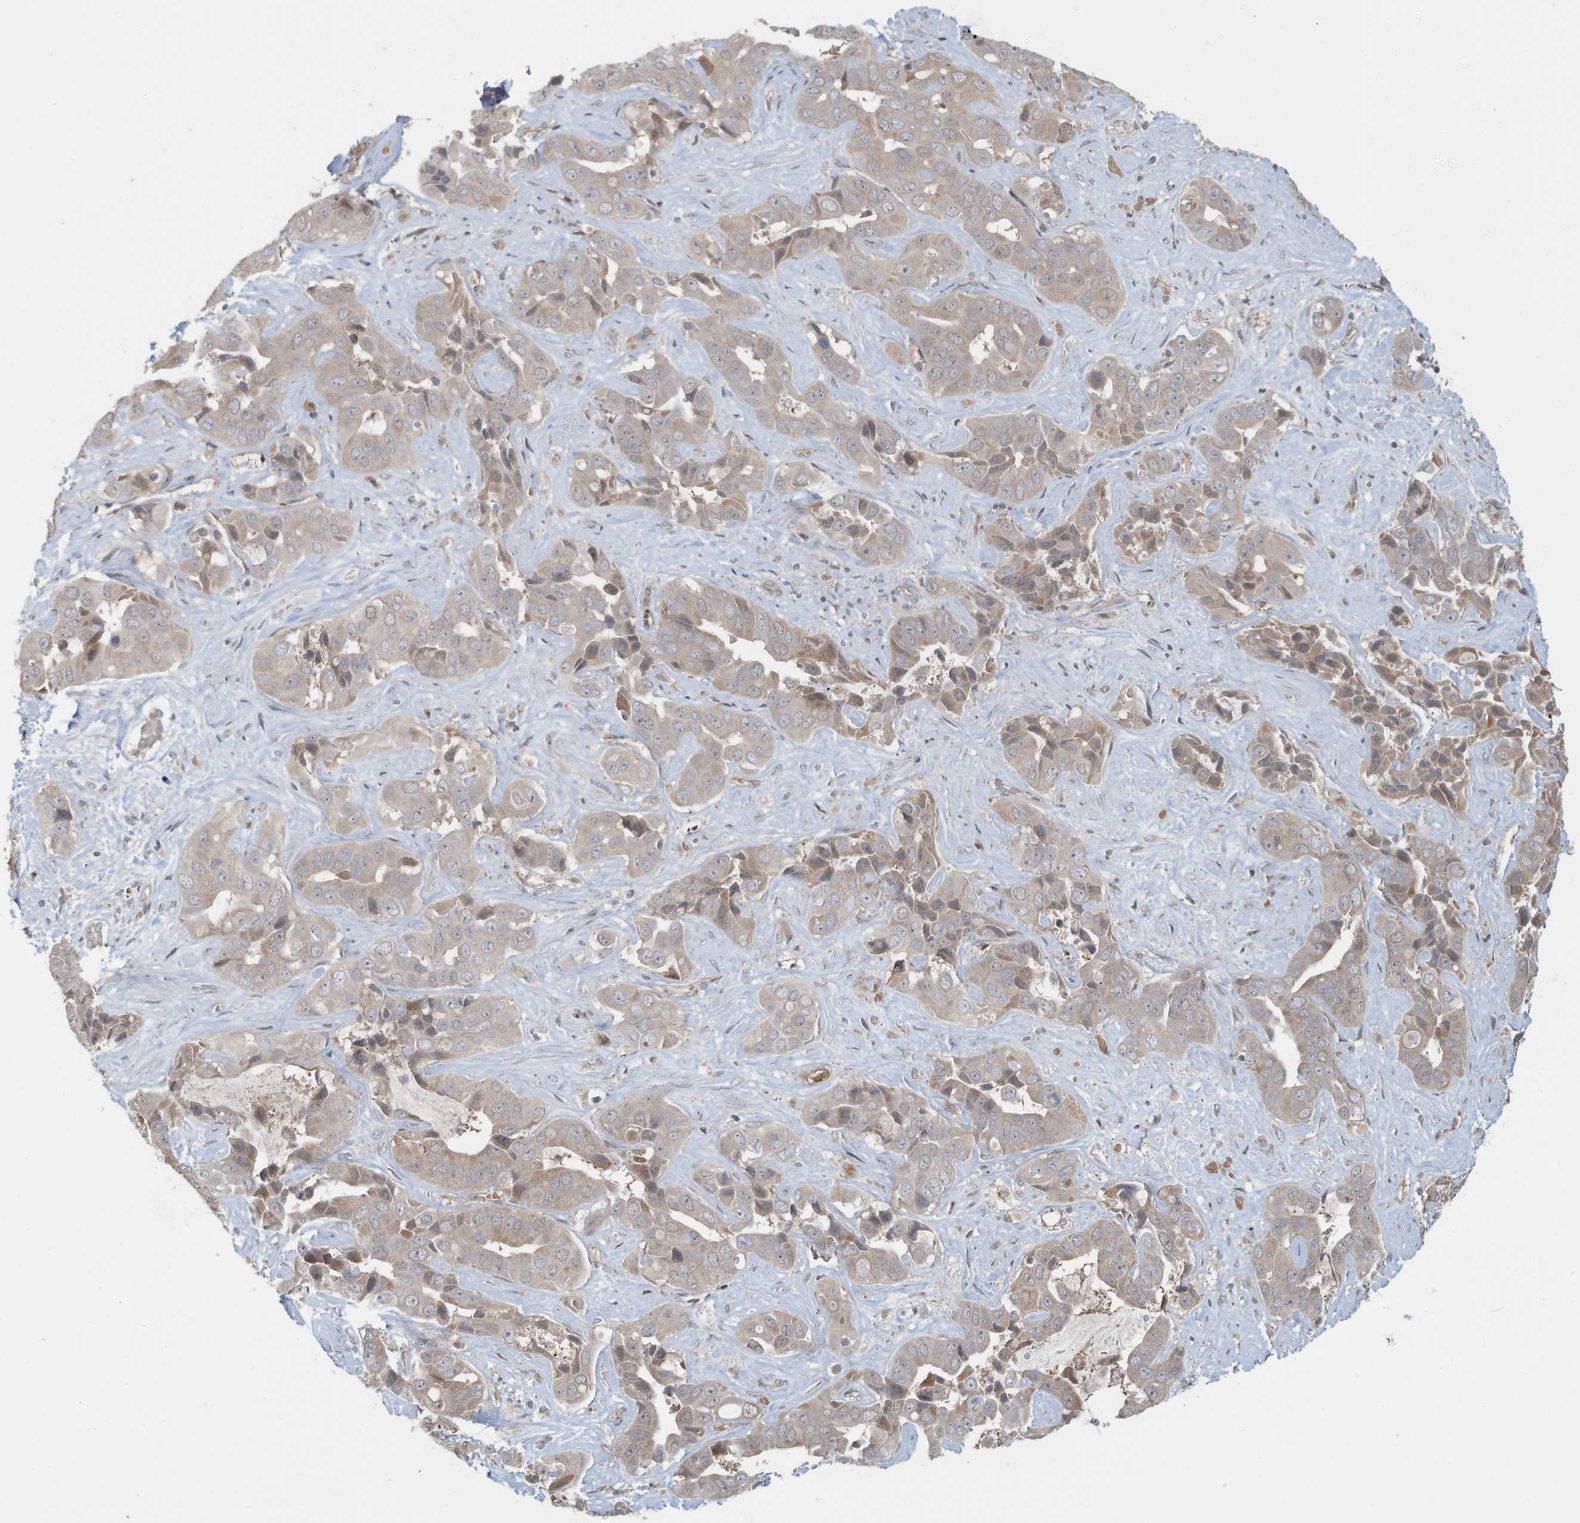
{"staining": {"intensity": "weak", "quantity": ">75%", "location": "cytoplasmic/membranous"}, "tissue": "liver cancer", "cell_type": "Tumor cells", "image_type": "cancer", "snomed": [{"axis": "morphology", "description": "Cholangiocarcinoma"}, {"axis": "topography", "description": "Liver"}], "caption": "Brown immunohistochemical staining in liver cancer displays weak cytoplasmic/membranous staining in approximately >75% of tumor cells.", "gene": "ERI2", "patient": {"sex": "female", "age": 52}}